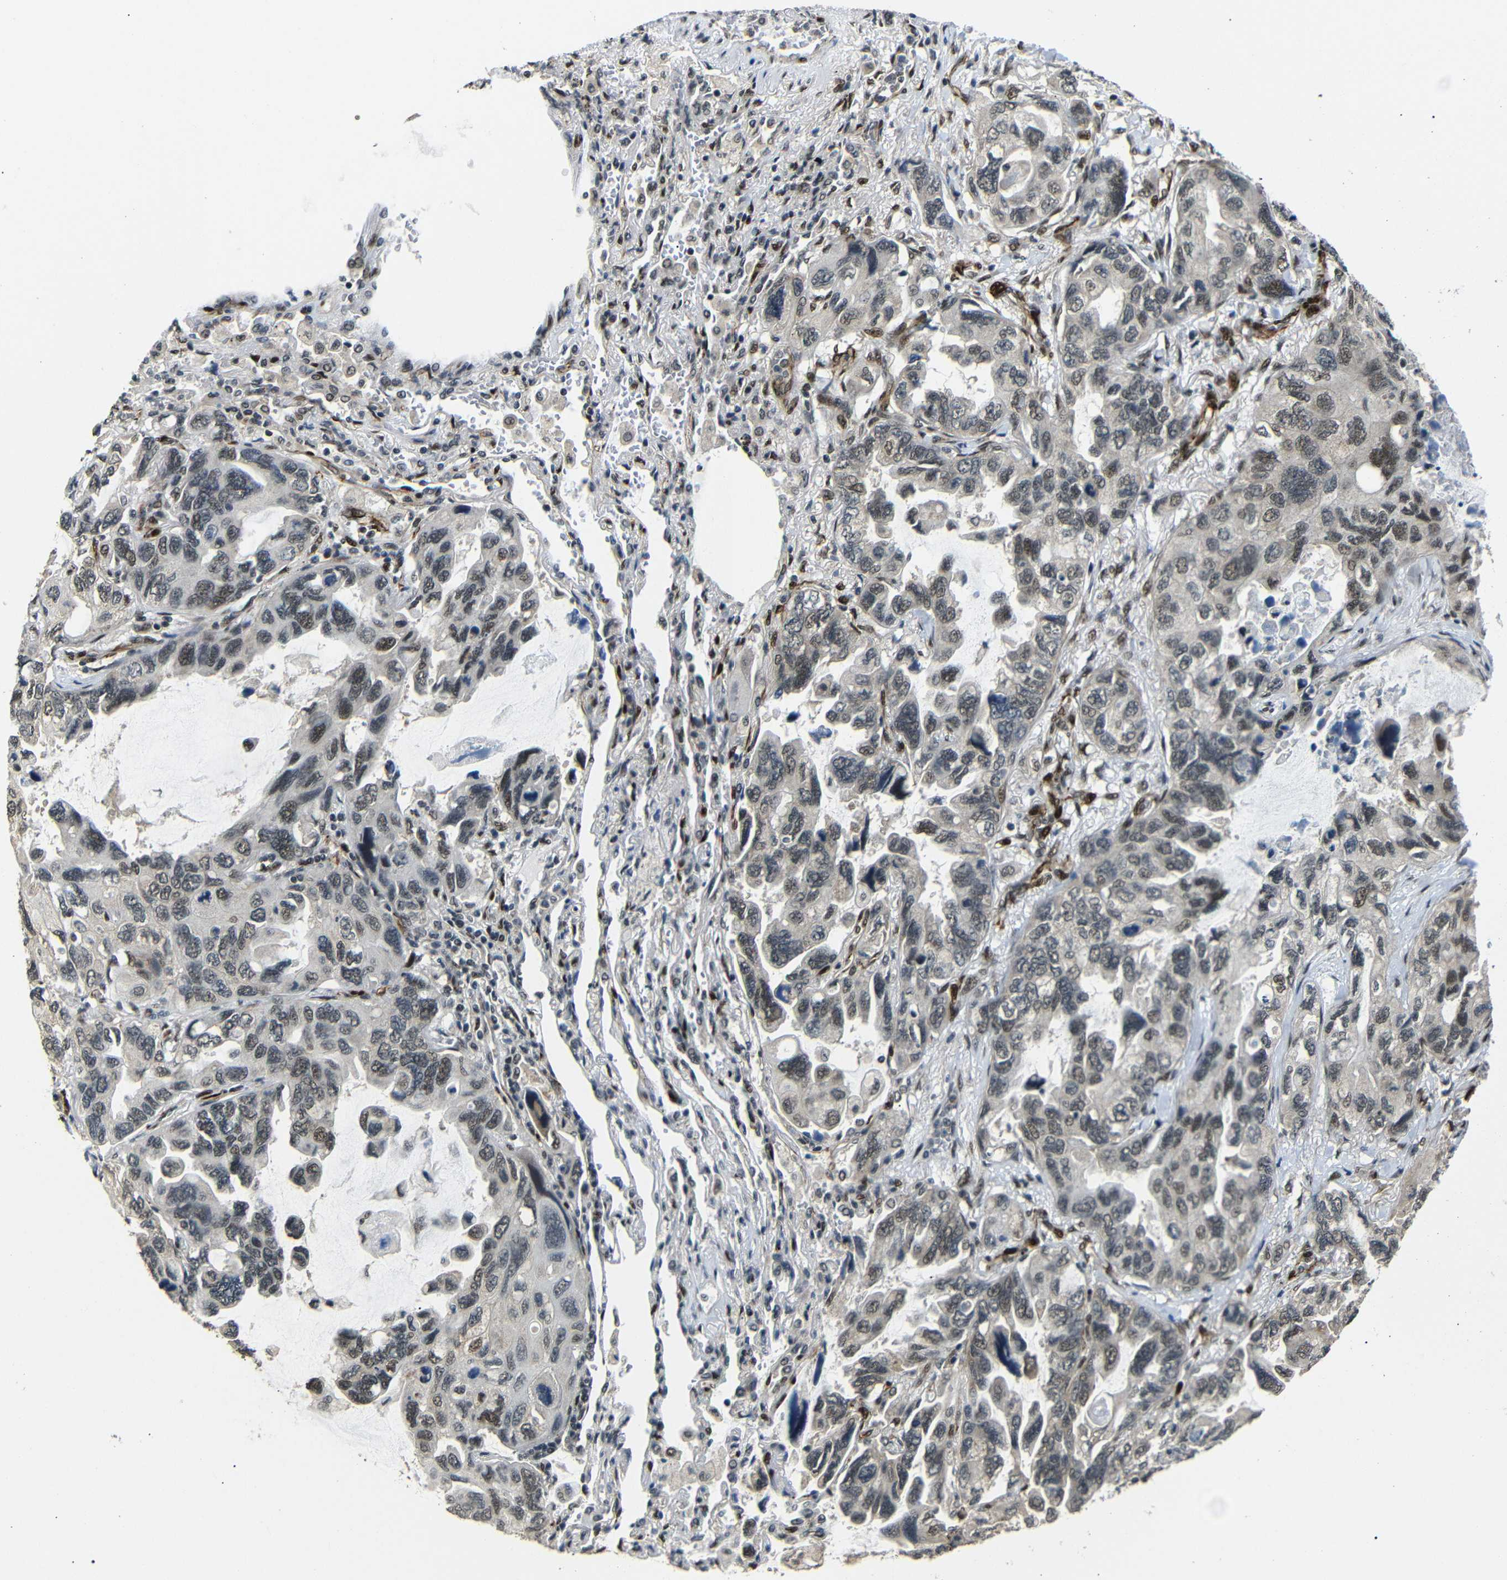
{"staining": {"intensity": "weak", "quantity": ">75%", "location": "nuclear"}, "tissue": "lung cancer", "cell_type": "Tumor cells", "image_type": "cancer", "snomed": [{"axis": "morphology", "description": "Squamous cell carcinoma, NOS"}, {"axis": "topography", "description": "Lung"}], "caption": "Tumor cells display low levels of weak nuclear positivity in approximately >75% of cells in squamous cell carcinoma (lung).", "gene": "TBX2", "patient": {"sex": "female", "age": 73}}